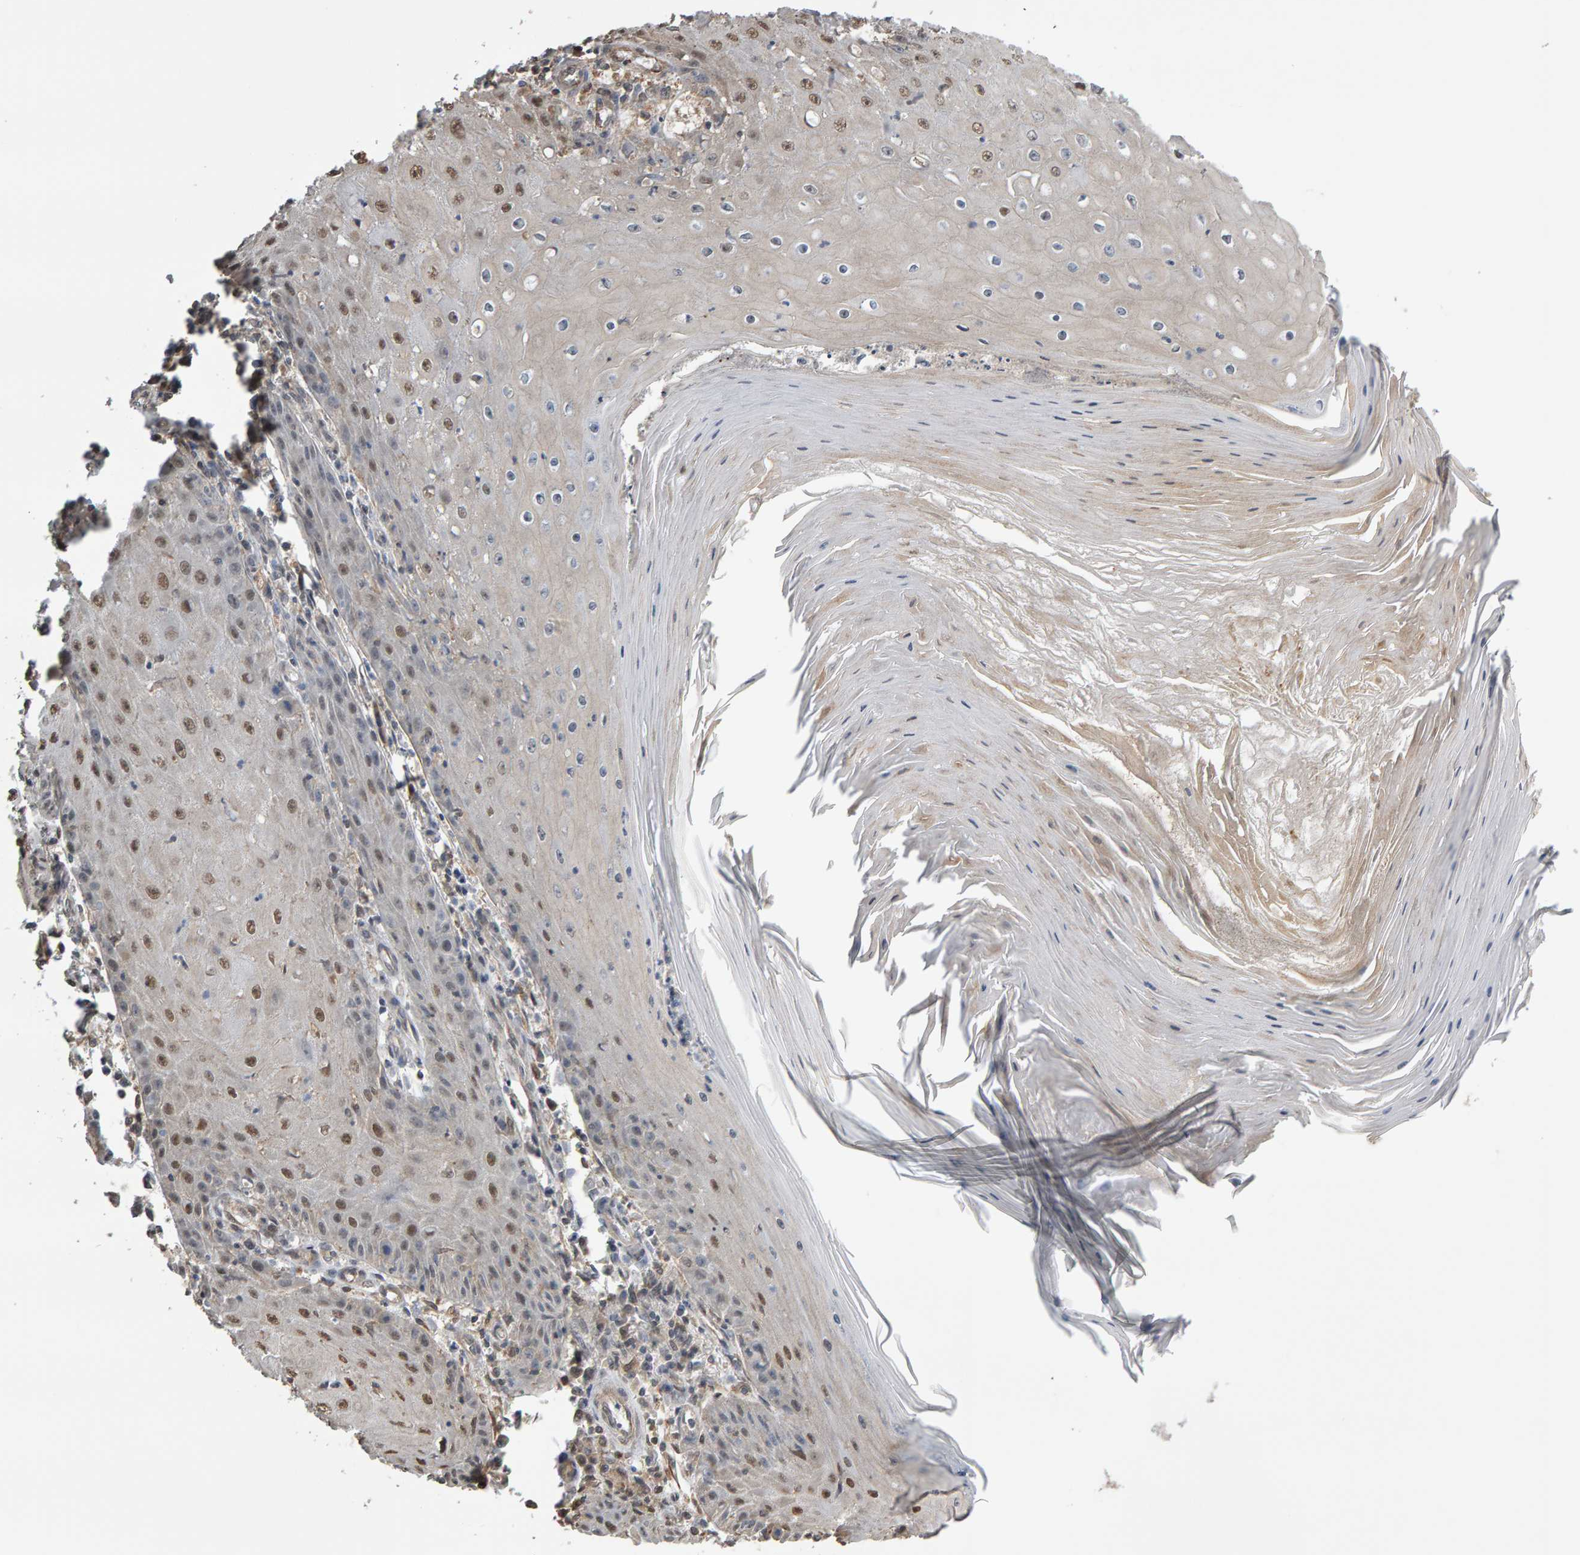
{"staining": {"intensity": "moderate", "quantity": "25%-75%", "location": "nuclear"}, "tissue": "skin cancer", "cell_type": "Tumor cells", "image_type": "cancer", "snomed": [{"axis": "morphology", "description": "Squamous cell carcinoma, NOS"}, {"axis": "topography", "description": "Skin"}], "caption": "Tumor cells demonstrate medium levels of moderate nuclear expression in approximately 25%-75% of cells in human skin cancer (squamous cell carcinoma).", "gene": "COASY", "patient": {"sex": "female", "age": 73}}